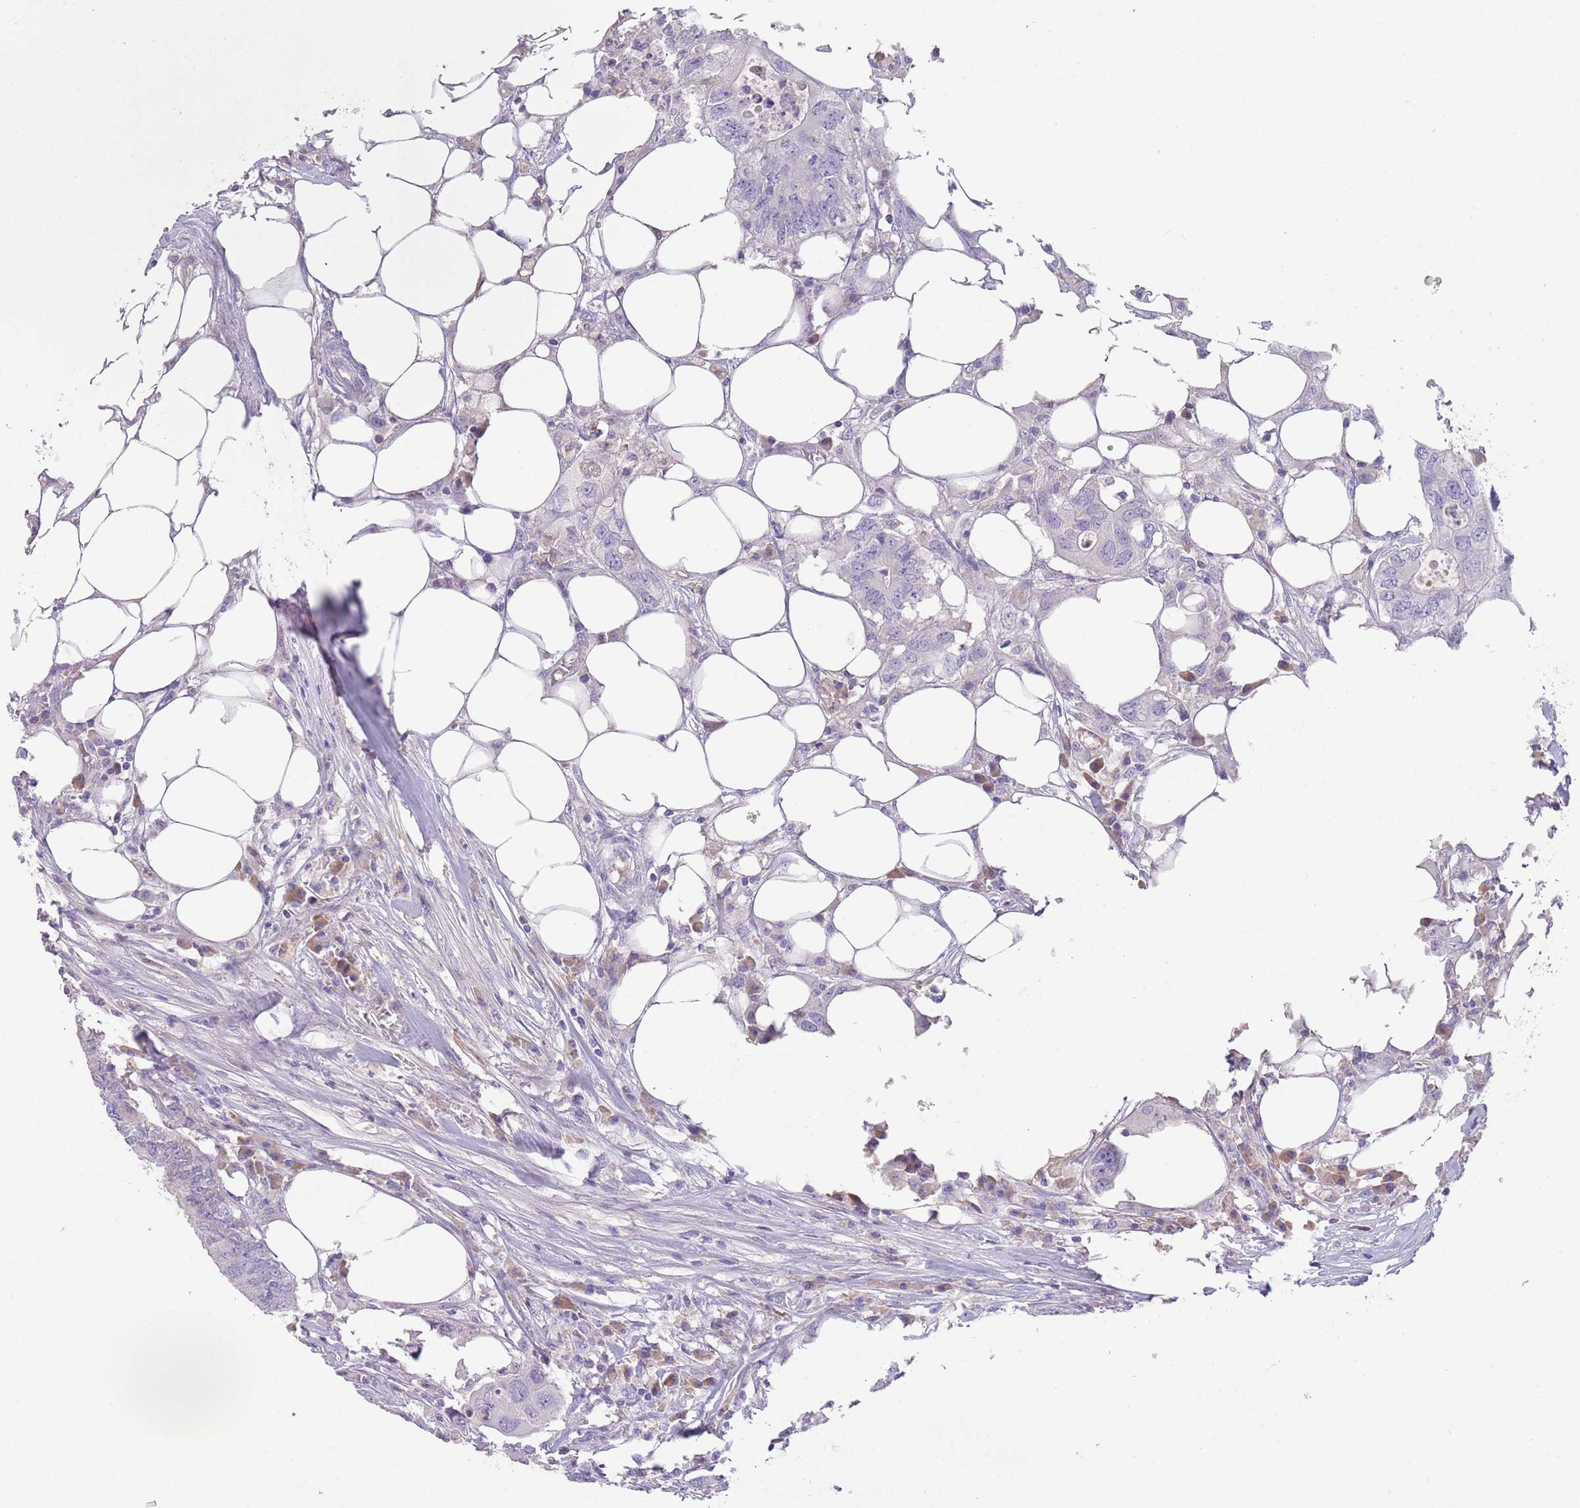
{"staining": {"intensity": "negative", "quantity": "none", "location": "none"}, "tissue": "colorectal cancer", "cell_type": "Tumor cells", "image_type": "cancer", "snomed": [{"axis": "morphology", "description": "Adenocarcinoma, NOS"}, {"axis": "topography", "description": "Colon"}], "caption": "DAB (3,3'-diaminobenzidine) immunohistochemical staining of colorectal cancer demonstrates no significant positivity in tumor cells. (Brightfield microscopy of DAB immunohistochemistry (IHC) at high magnification).", "gene": "IGFL4", "patient": {"sex": "male", "age": 71}}